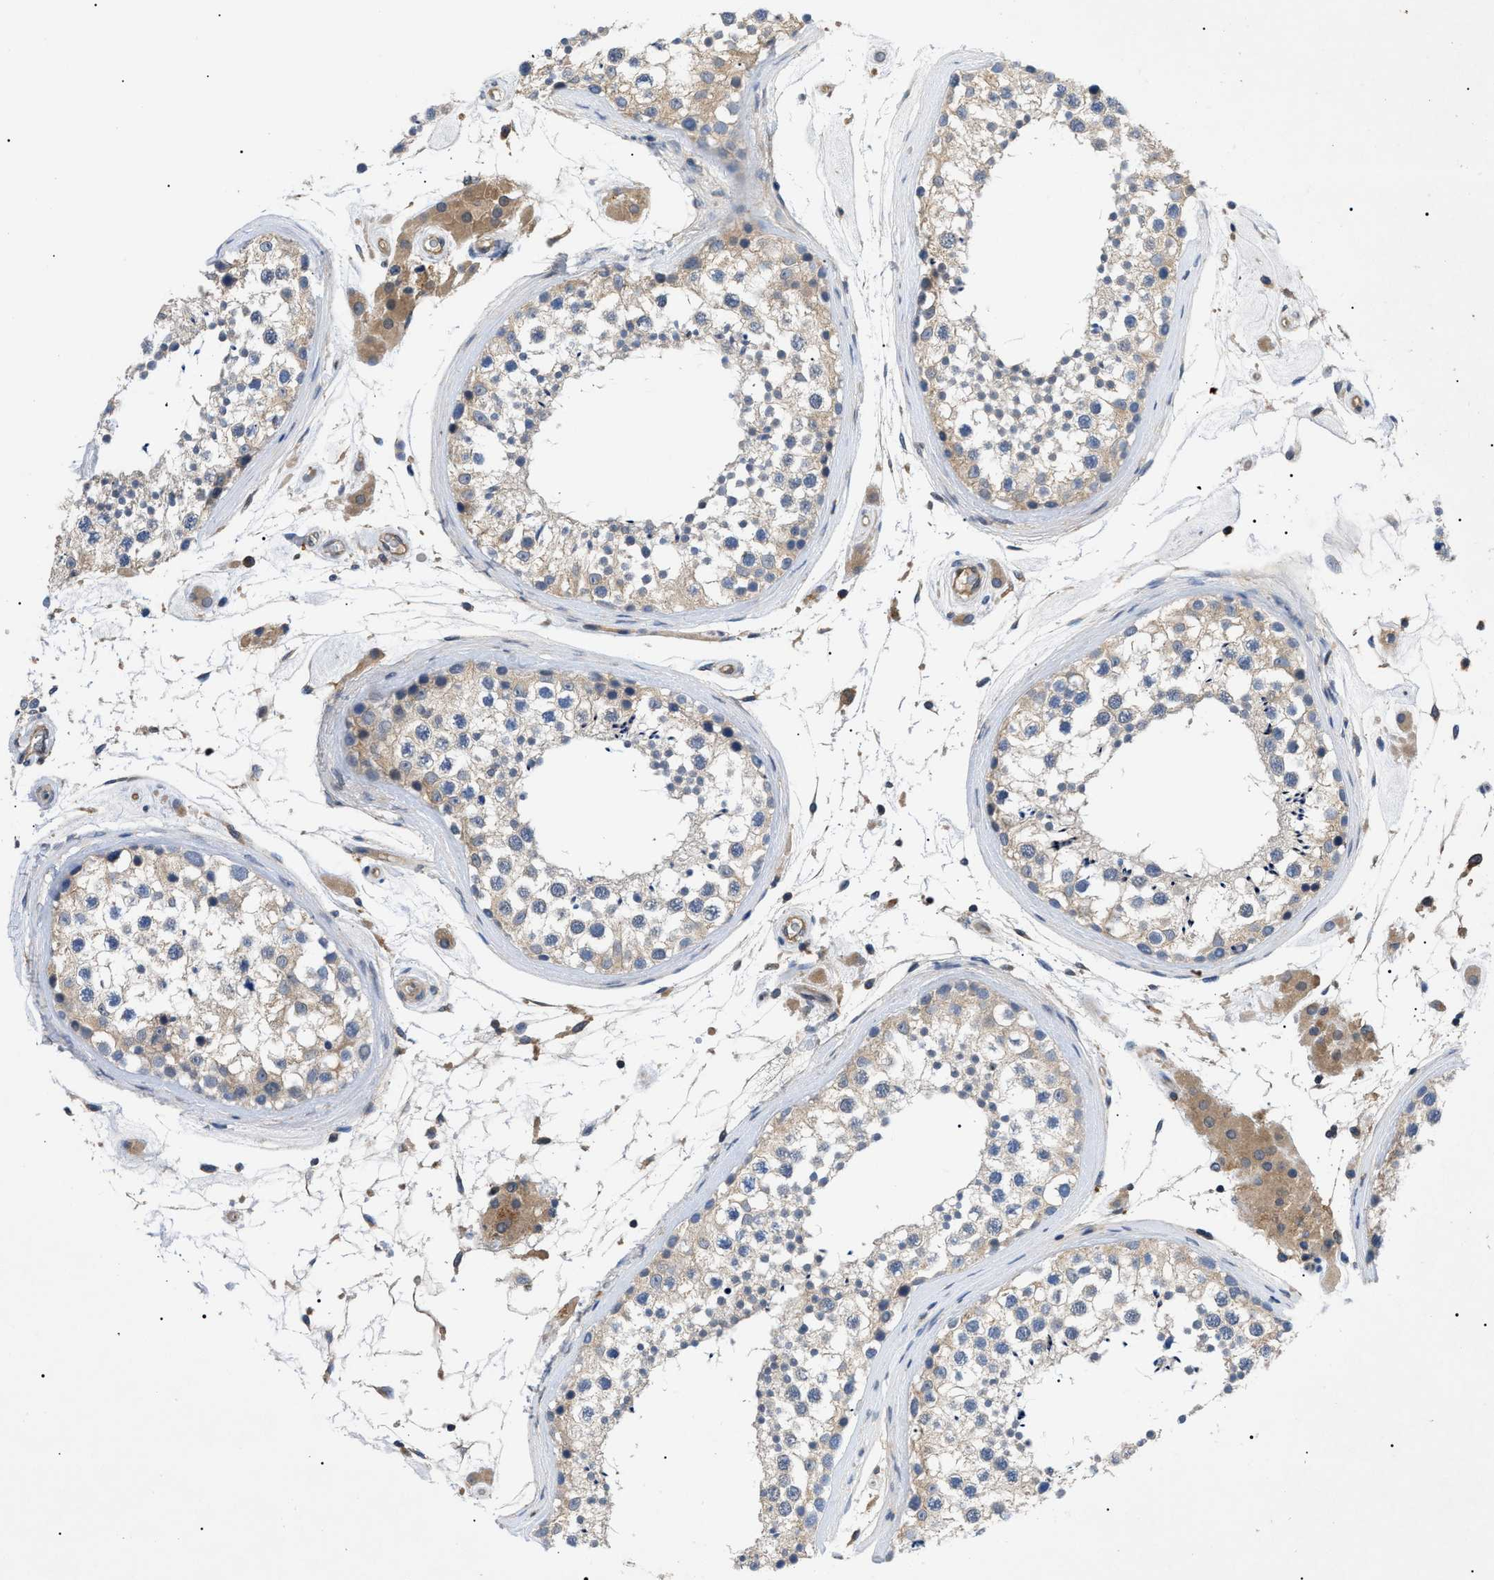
{"staining": {"intensity": "weak", "quantity": "25%-75%", "location": "cytoplasmic/membranous"}, "tissue": "testis", "cell_type": "Cells in seminiferous ducts", "image_type": "normal", "snomed": [{"axis": "morphology", "description": "Normal tissue, NOS"}, {"axis": "topography", "description": "Testis"}], "caption": "The histopathology image displays a brown stain indicating the presence of a protein in the cytoplasmic/membranous of cells in seminiferous ducts in testis. Nuclei are stained in blue.", "gene": "RIPK1", "patient": {"sex": "male", "age": 46}}